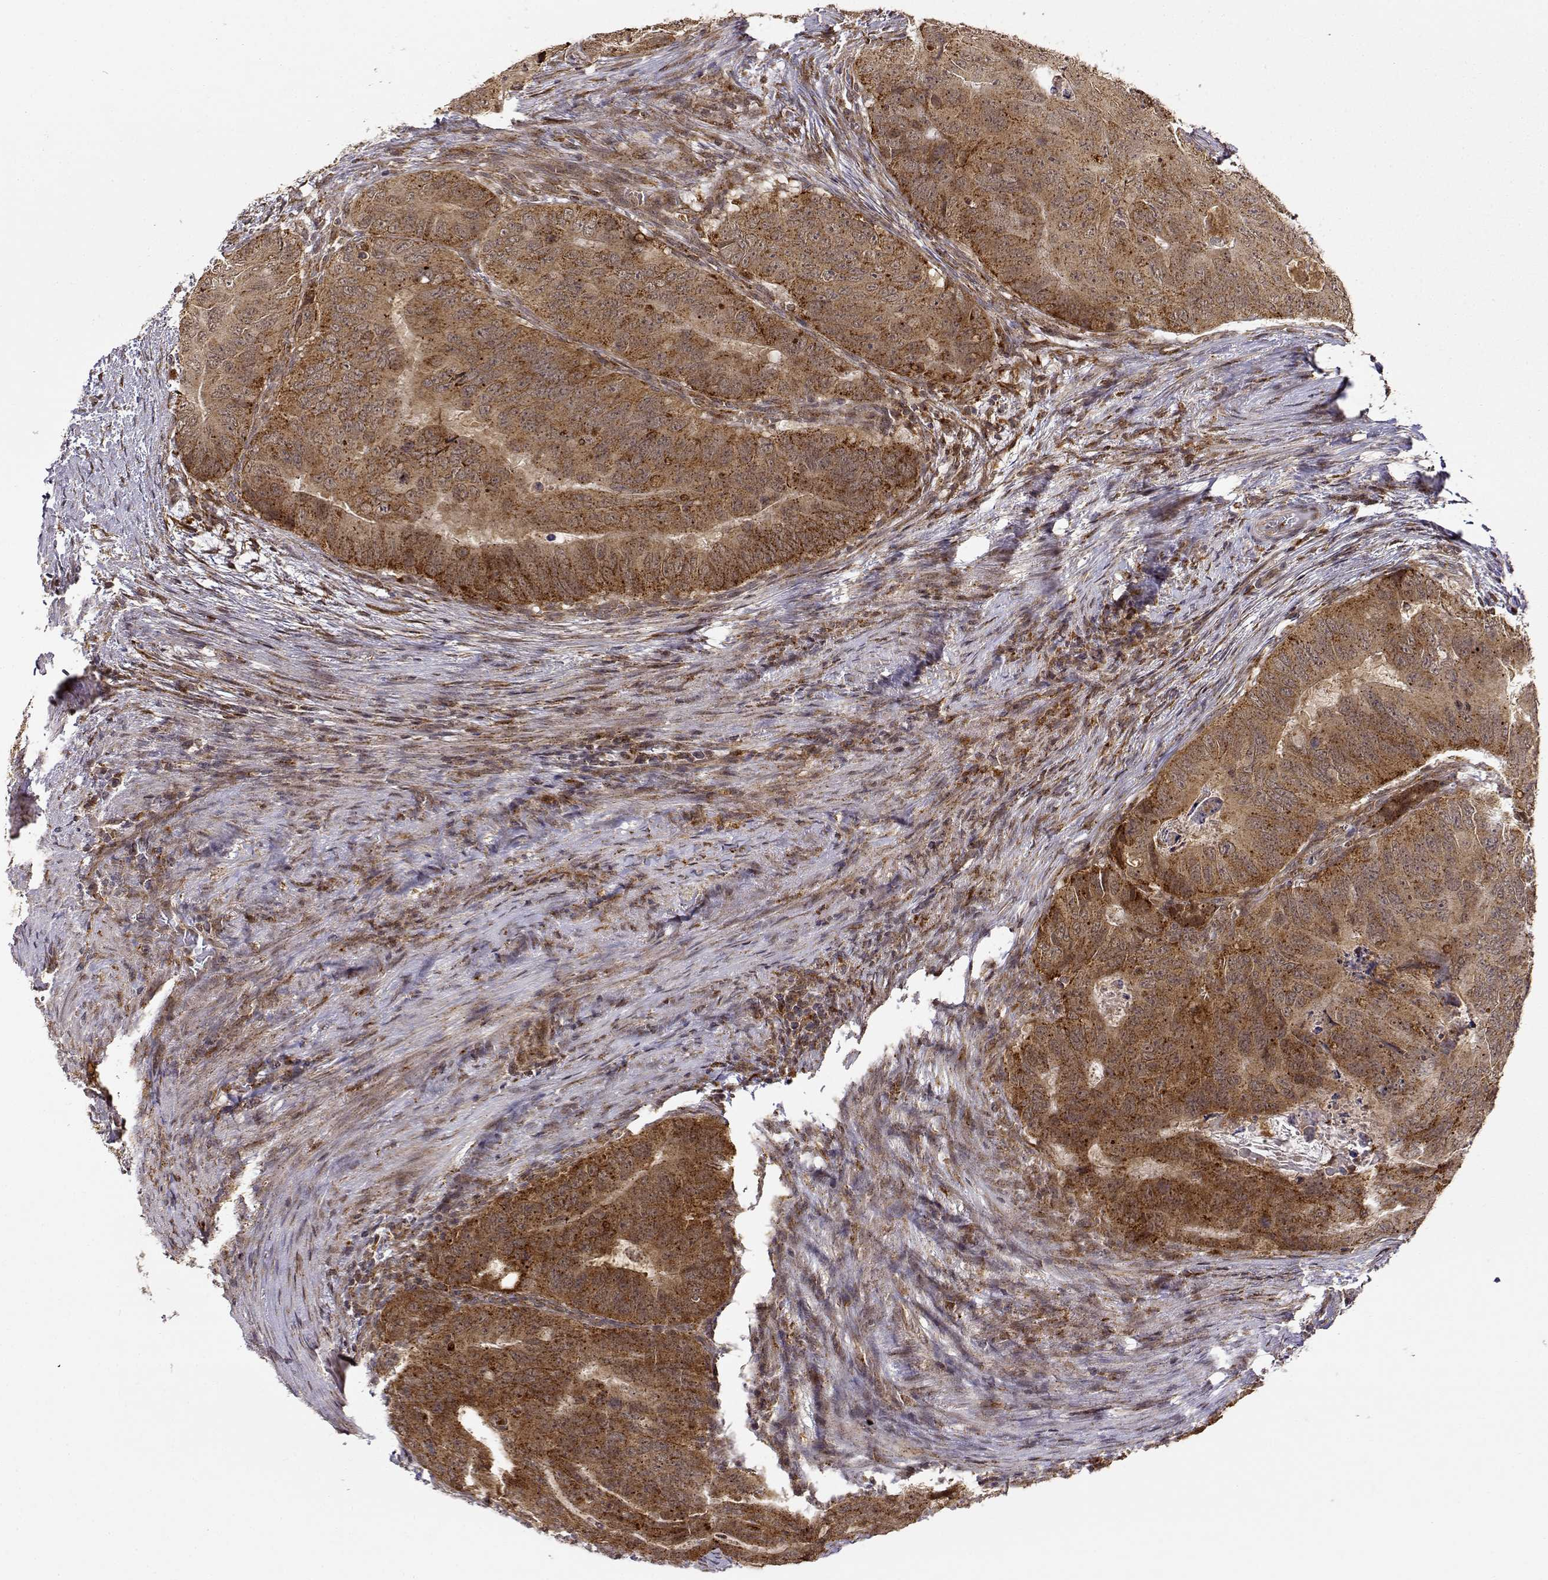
{"staining": {"intensity": "moderate", "quantity": ">75%", "location": "cytoplasmic/membranous"}, "tissue": "colorectal cancer", "cell_type": "Tumor cells", "image_type": "cancer", "snomed": [{"axis": "morphology", "description": "Adenocarcinoma, NOS"}, {"axis": "topography", "description": "Colon"}], "caption": "Immunohistochemical staining of colorectal cancer shows medium levels of moderate cytoplasmic/membranous protein expression in about >75% of tumor cells. Using DAB (brown) and hematoxylin (blue) stains, captured at high magnification using brightfield microscopy.", "gene": "RNF13", "patient": {"sex": "male", "age": 79}}